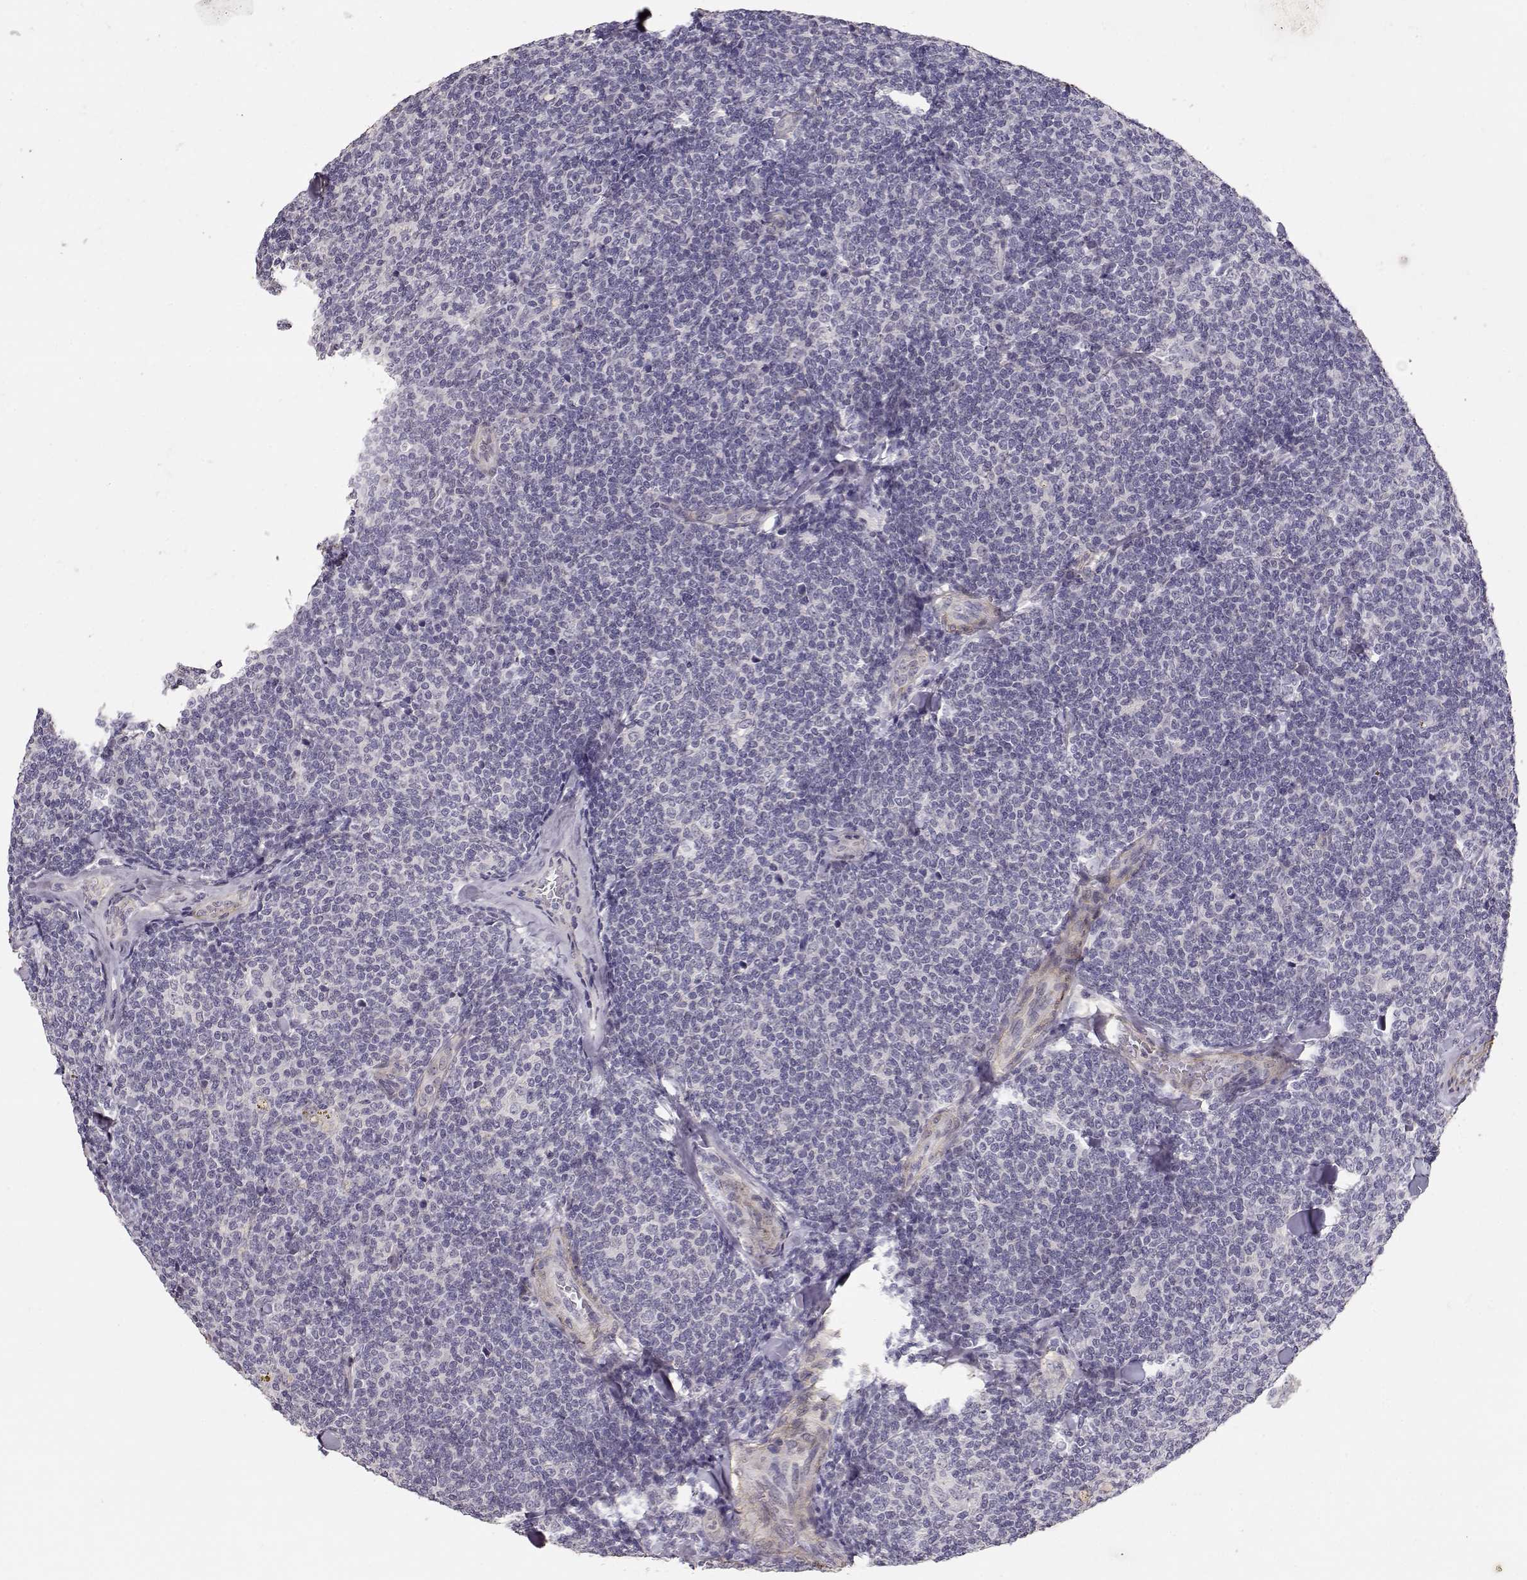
{"staining": {"intensity": "negative", "quantity": "none", "location": "none"}, "tissue": "lymphoma", "cell_type": "Tumor cells", "image_type": "cancer", "snomed": [{"axis": "morphology", "description": "Malignant lymphoma, non-Hodgkin's type, Low grade"}, {"axis": "topography", "description": "Lymph node"}], "caption": "An immunohistochemistry (IHC) image of low-grade malignant lymphoma, non-Hodgkin's type is shown. There is no staining in tumor cells of low-grade malignant lymphoma, non-Hodgkin's type.", "gene": "LAMA5", "patient": {"sex": "female", "age": 56}}